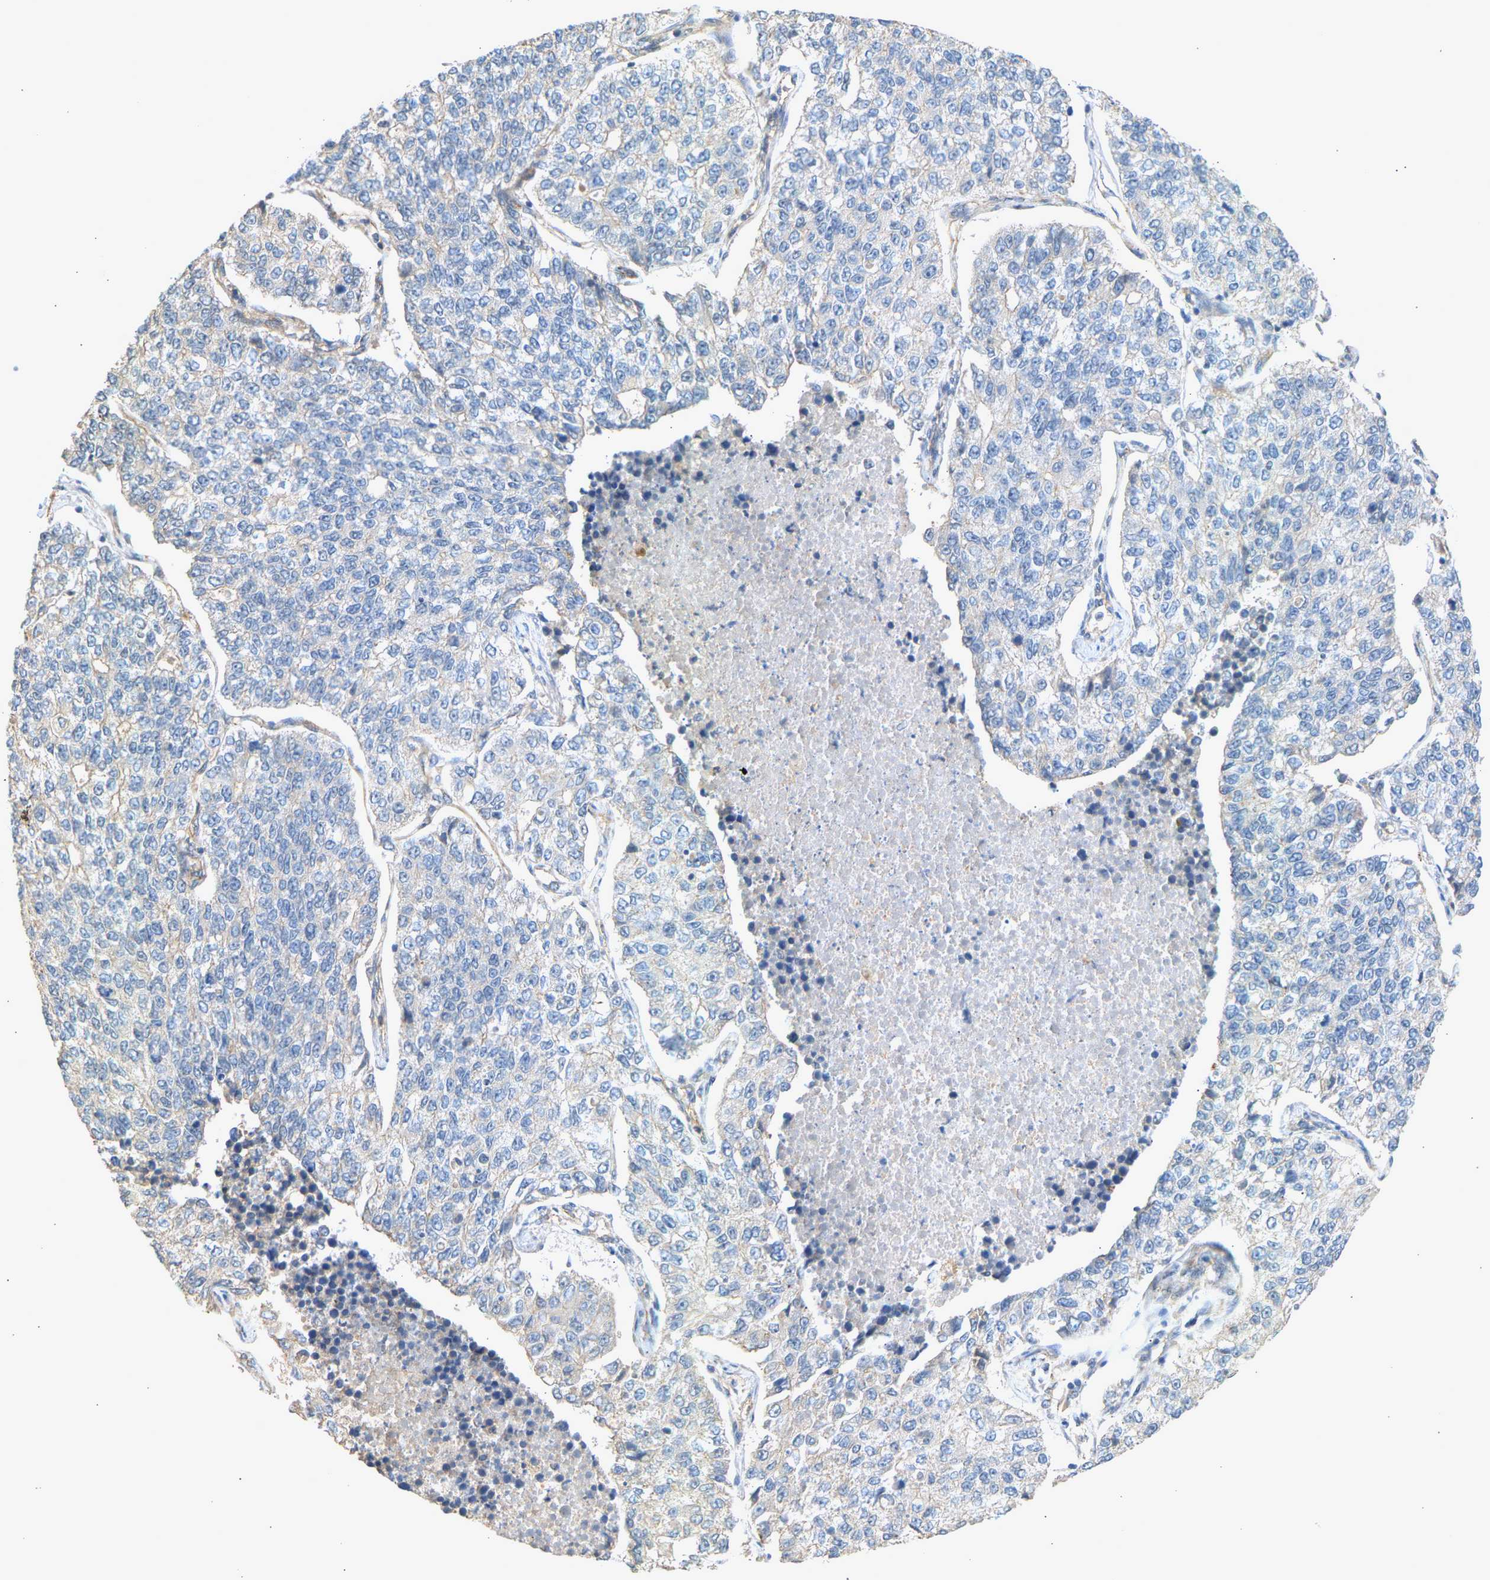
{"staining": {"intensity": "negative", "quantity": "none", "location": "none"}, "tissue": "lung cancer", "cell_type": "Tumor cells", "image_type": "cancer", "snomed": [{"axis": "morphology", "description": "Adenocarcinoma, NOS"}, {"axis": "topography", "description": "Lung"}], "caption": "Lung cancer (adenocarcinoma) was stained to show a protein in brown. There is no significant expression in tumor cells. (DAB immunohistochemistry with hematoxylin counter stain).", "gene": "RGL1", "patient": {"sex": "male", "age": 49}}